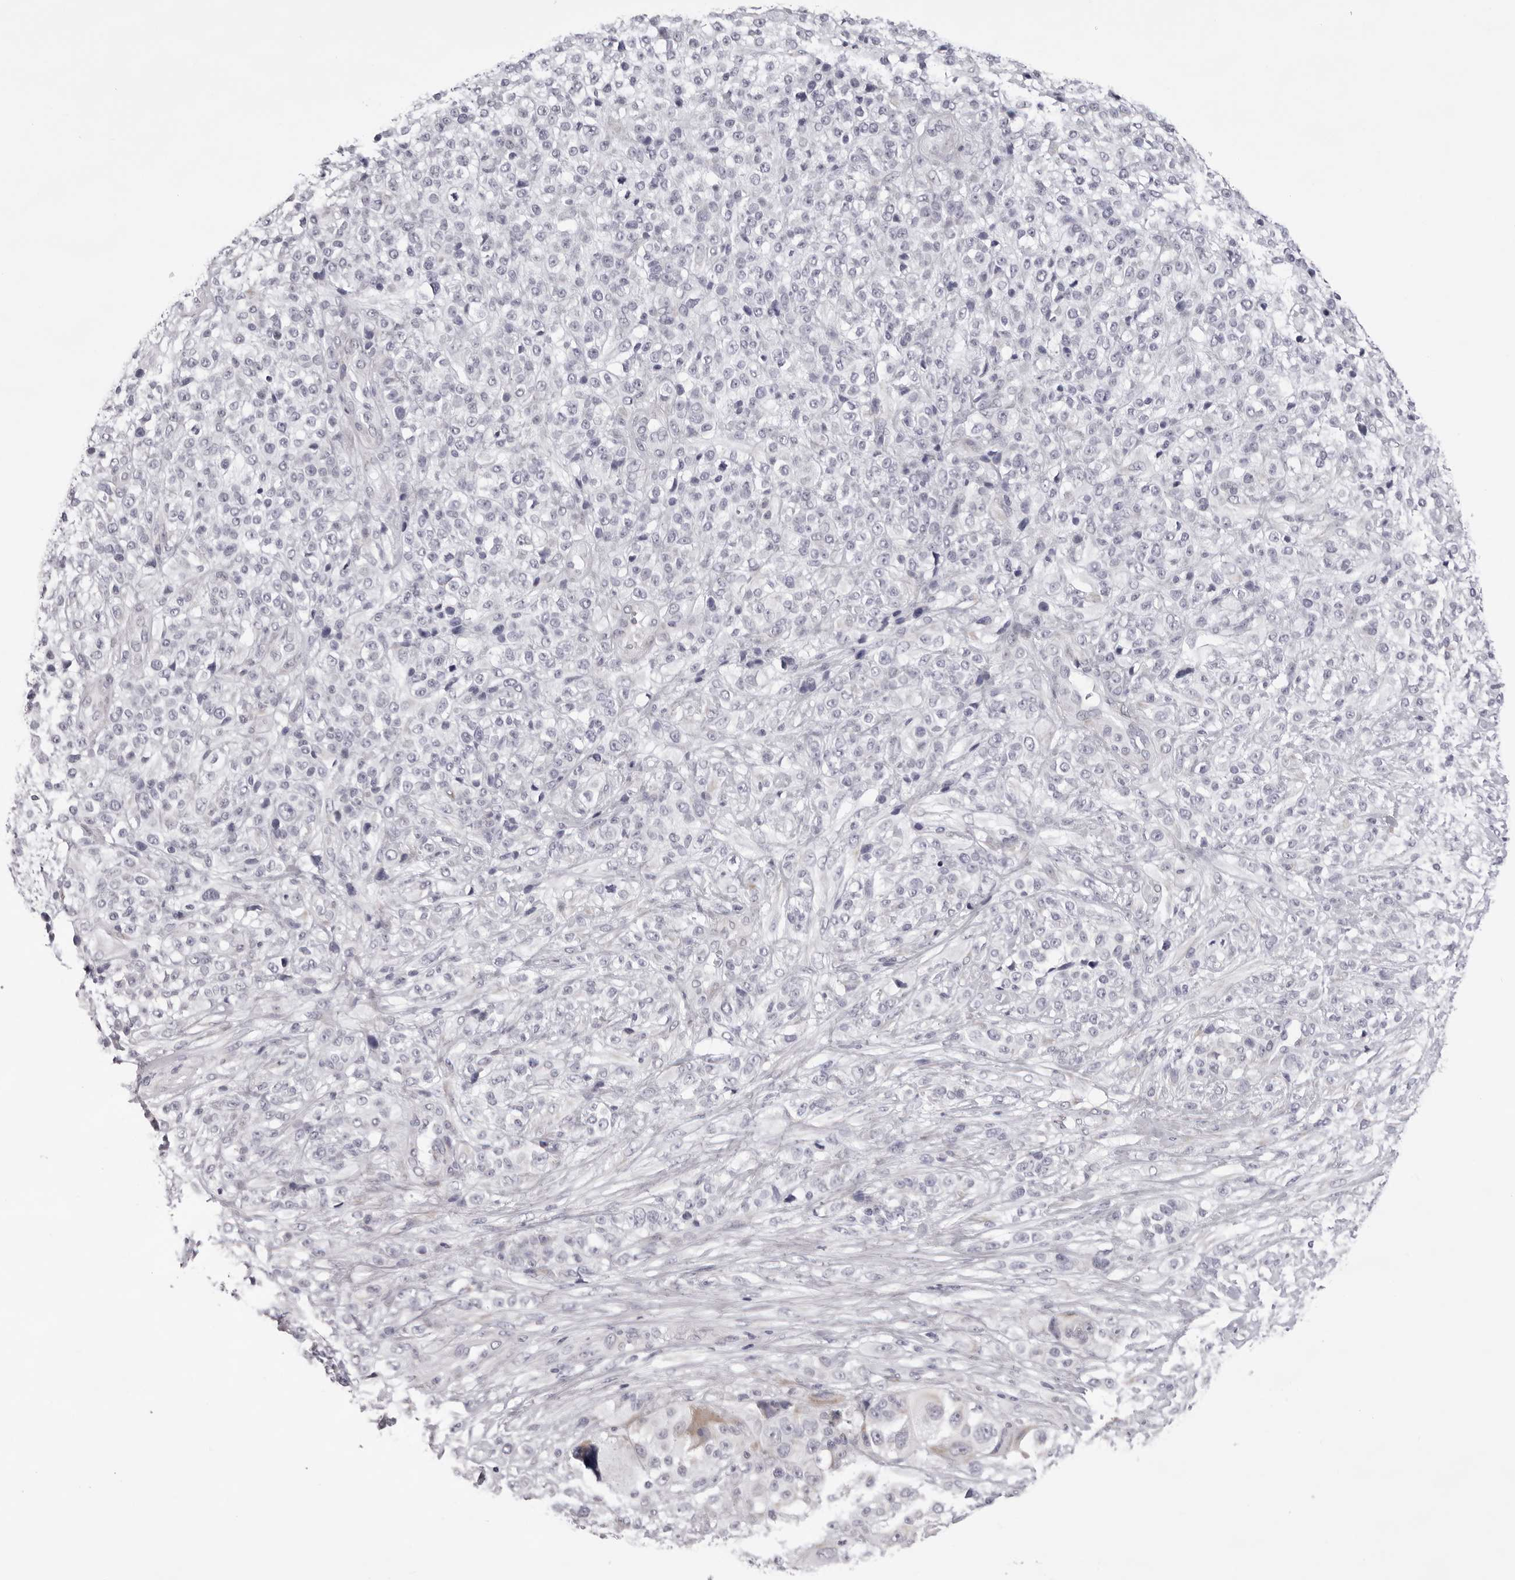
{"staining": {"intensity": "negative", "quantity": "none", "location": "none"}, "tissue": "melanoma", "cell_type": "Tumor cells", "image_type": "cancer", "snomed": [{"axis": "morphology", "description": "Malignant melanoma, NOS"}, {"axis": "topography", "description": "Skin"}], "caption": "Immunohistochemistry (IHC) histopathology image of human melanoma stained for a protein (brown), which exhibits no staining in tumor cells. The staining was performed using DAB (3,3'-diaminobenzidine) to visualize the protein expression in brown, while the nuclei were stained in blue with hematoxylin (Magnification: 20x).", "gene": "SMIM2", "patient": {"sex": "female", "age": 55}}